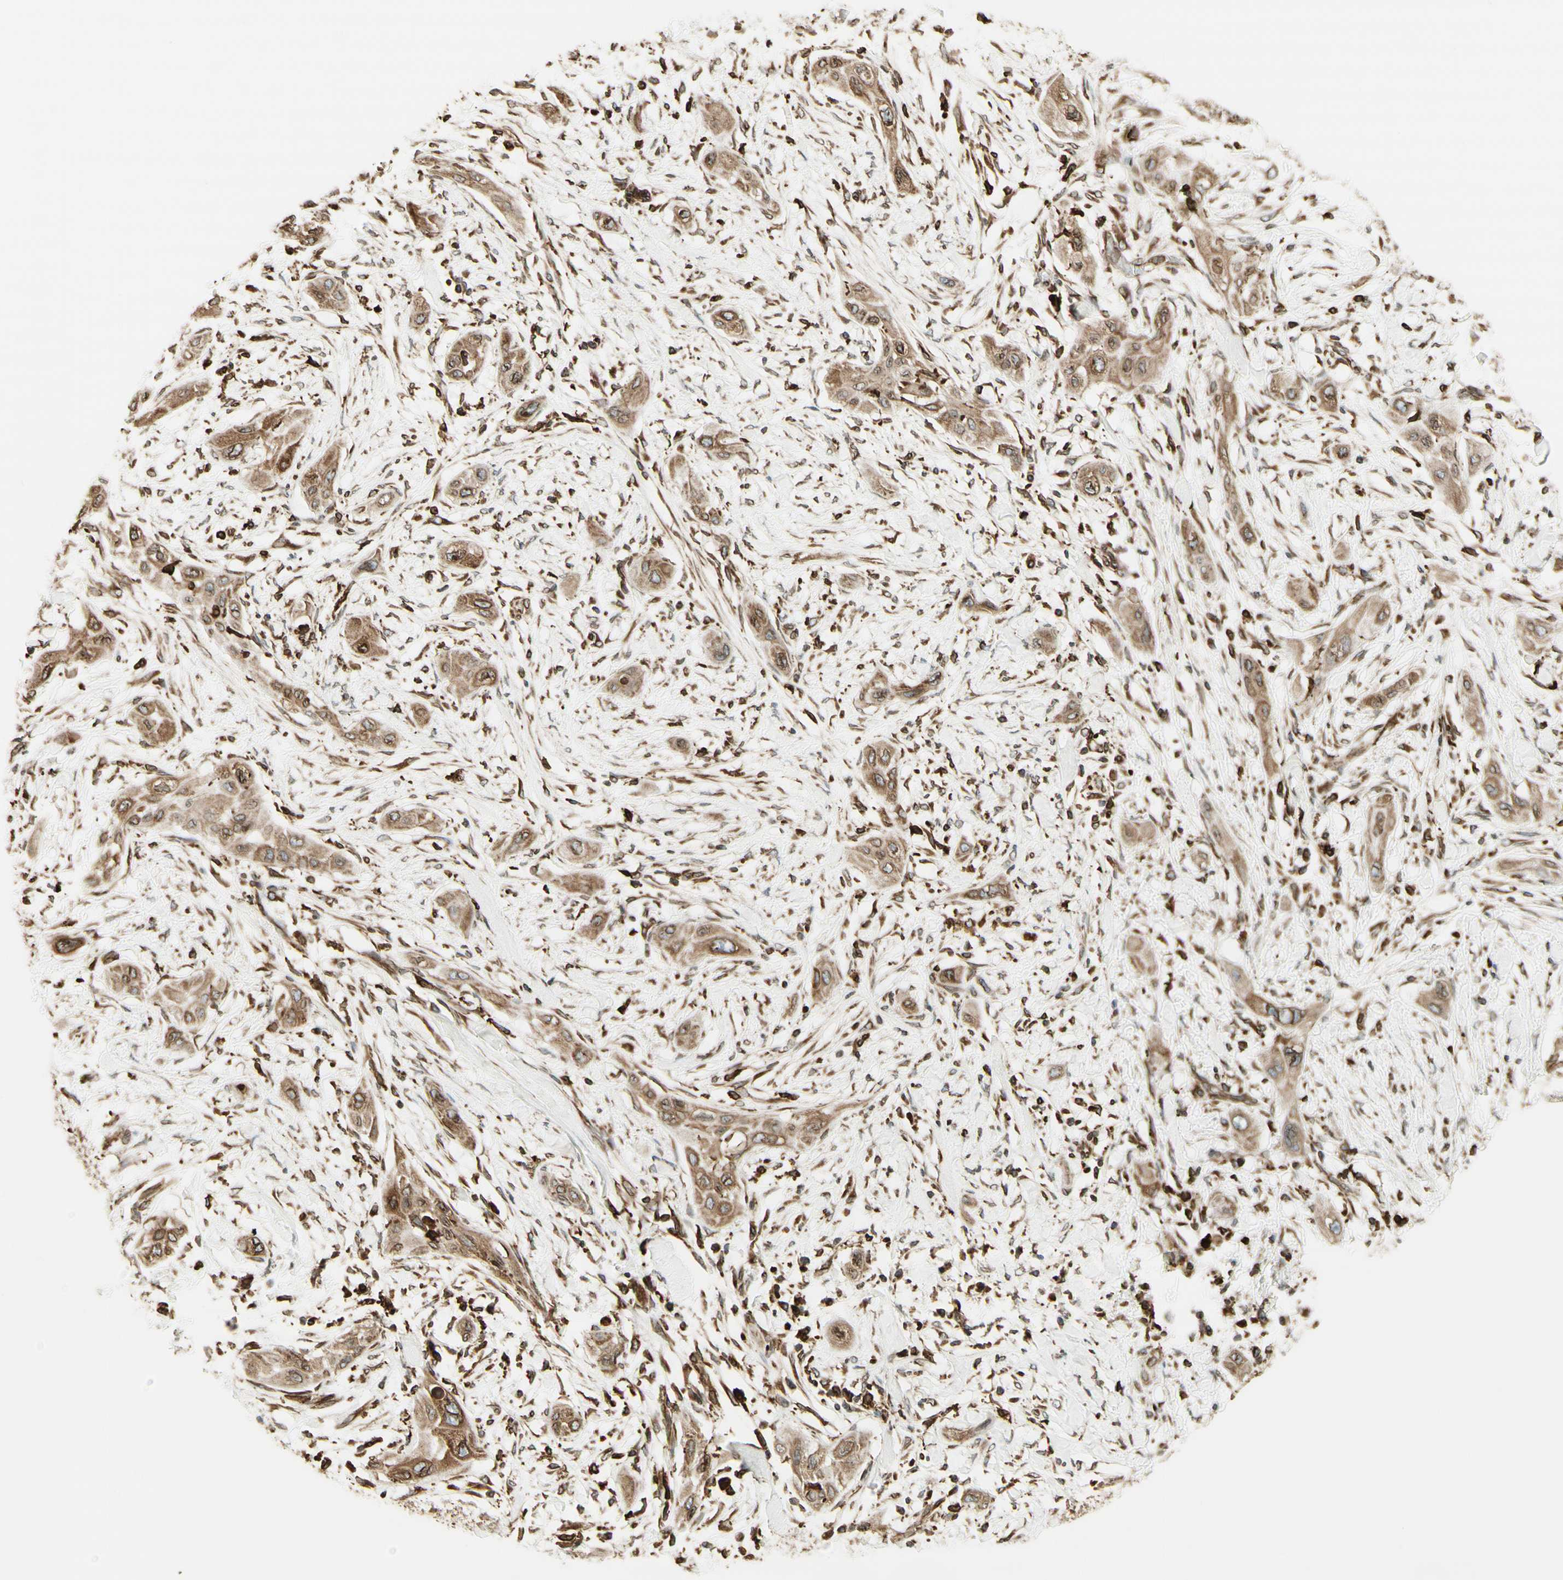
{"staining": {"intensity": "moderate", "quantity": ">75%", "location": "cytoplasmic/membranous"}, "tissue": "lung cancer", "cell_type": "Tumor cells", "image_type": "cancer", "snomed": [{"axis": "morphology", "description": "Squamous cell carcinoma, NOS"}, {"axis": "topography", "description": "Lung"}], "caption": "IHC (DAB (3,3'-diaminobenzidine)) staining of squamous cell carcinoma (lung) reveals moderate cytoplasmic/membranous protein staining in about >75% of tumor cells. The staining was performed using DAB, with brown indicating positive protein expression. Nuclei are stained blue with hematoxylin.", "gene": "CANX", "patient": {"sex": "female", "age": 47}}